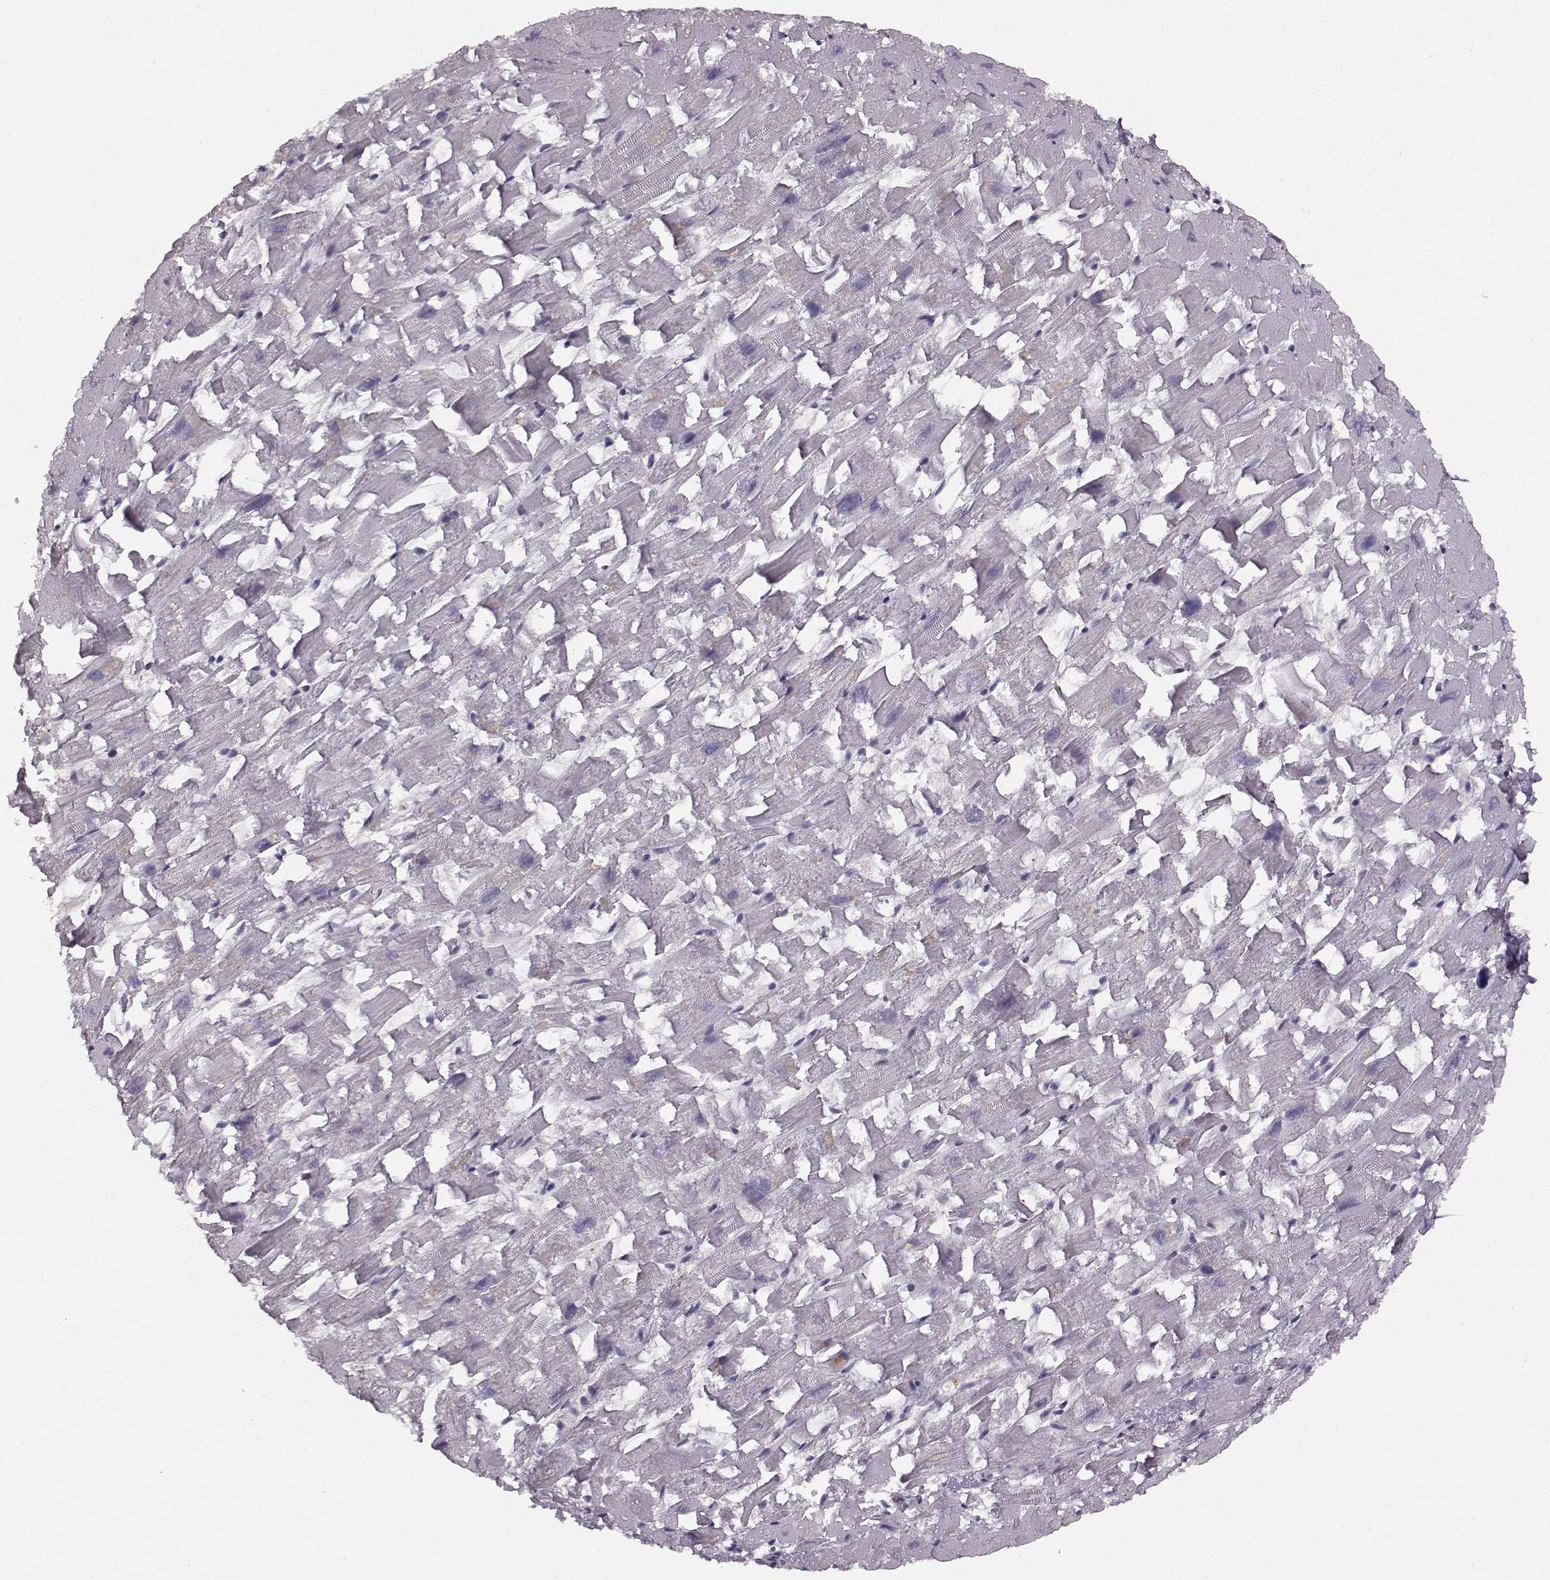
{"staining": {"intensity": "negative", "quantity": "none", "location": "none"}, "tissue": "heart muscle", "cell_type": "Cardiomyocytes", "image_type": "normal", "snomed": [{"axis": "morphology", "description": "Normal tissue, NOS"}, {"axis": "topography", "description": "Heart"}], "caption": "Heart muscle stained for a protein using IHC exhibits no staining cardiomyocytes.", "gene": "KLF6", "patient": {"sex": "female", "age": 64}}